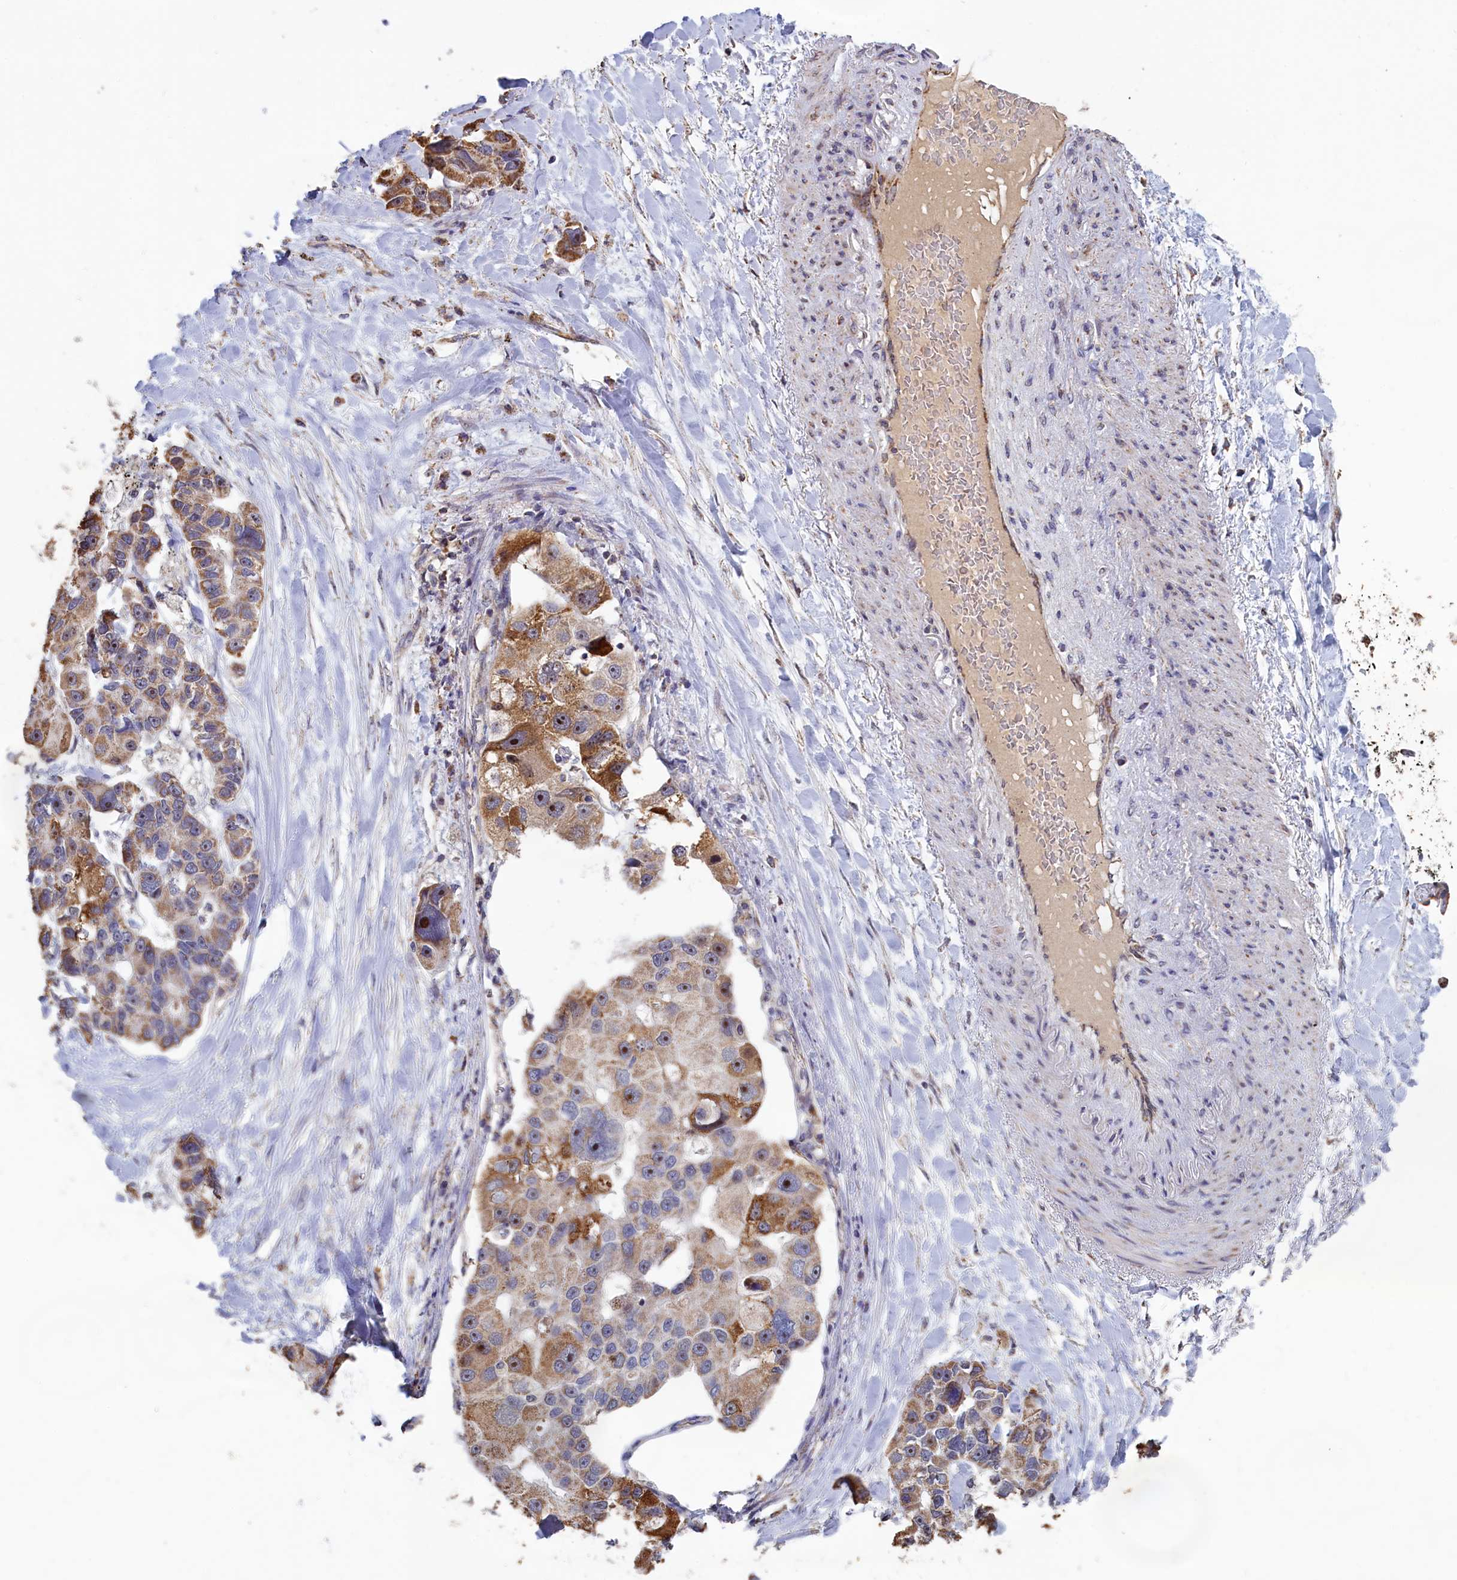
{"staining": {"intensity": "moderate", "quantity": "25%-75%", "location": "cytoplasmic/membranous,nuclear"}, "tissue": "lung cancer", "cell_type": "Tumor cells", "image_type": "cancer", "snomed": [{"axis": "morphology", "description": "Adenocarcinoma, NOS"}, {"axis": "topography", "description": "Lung"}], "caption": "Brown immunohistochemical staining in human adenocarcinoma (lung) demonstrates moderate cytoplasmic/membranous and nuclear positivity in approximately 25%-75% of tumor cells. The staining is performed using DAB (3,3'-diaminobenzidine) brown chromogen to label protein expression. The nuclei are counter-stained blue using hematoxylin.", "gene": "ZNF816", "patient": {"sex": "female", "age": 54}}